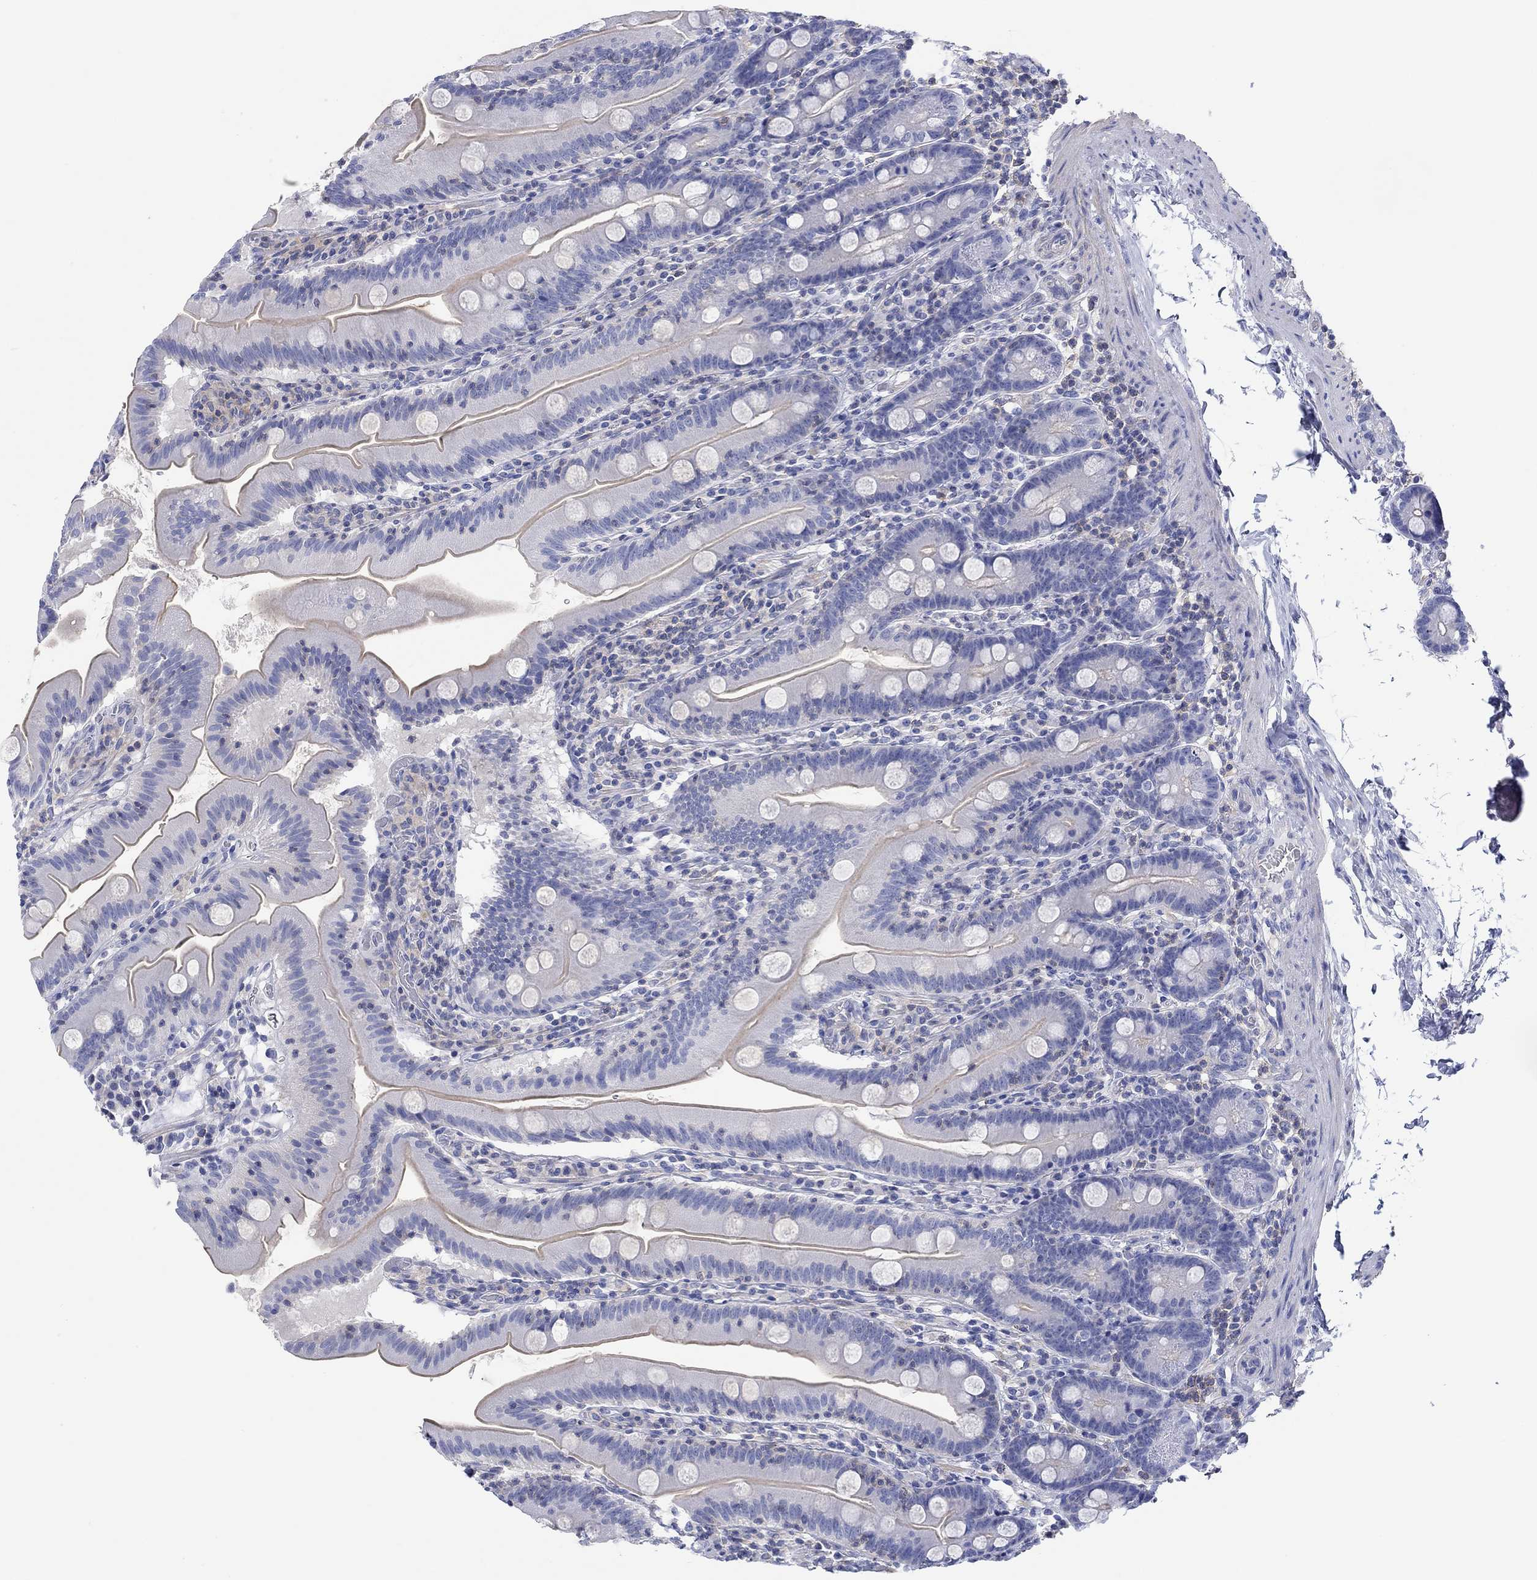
{"staining": {"intensity": "weak", "quantity": "<25%", "location": "cytoplasmic/membranous"}, "tissue": "small intestine", "cell_type": "Glandular cells", "image_type": "normal", "snomed": [{"axis": "morphology", "description": "Normal tissue, NOS"}, {"axis": "topography", "description": "Small intestine"}], "caption": "Immunohistochemistry (IHC) photomicrograph of benign small intestine: human small intestine stained with DAB reveals no significant protein positivity in glandular cells. (DAB (3,3'-diaminobenzidine) immunohistochemistry (IHC) visualized using brightfield microscopy, high magnification).", "gene": "PPIL6", "patient": {"sex": "male", "age": 37}}